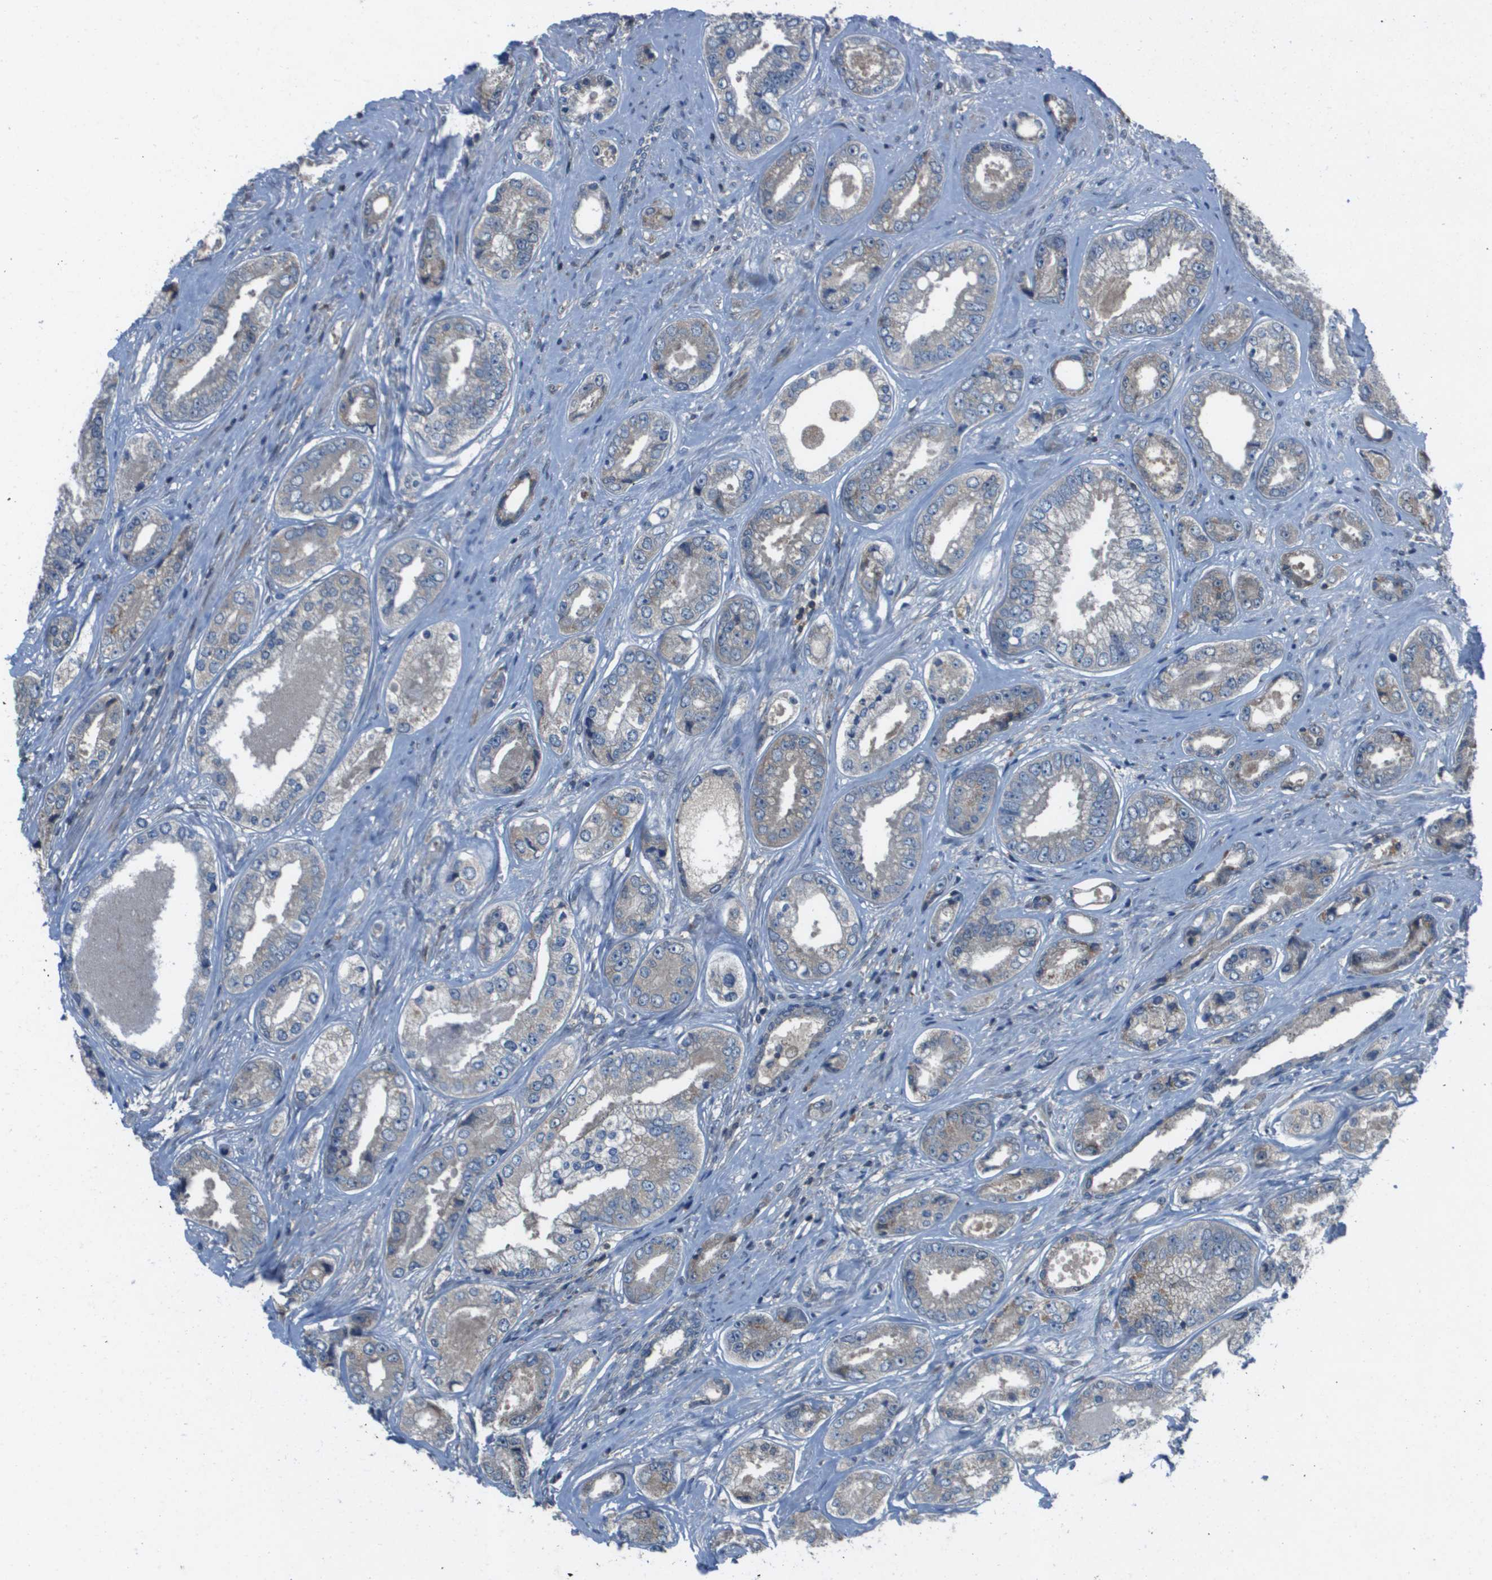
{"staining": {"intensity": "weak", "quantity": "<25%", "location": "cytoplasmic/membranous"}, "tissue": "prostate cancer", "cell_type": "Tumor cells", "image_type": "cancer", "snomed": [{"axis": "morphology", "description": "Adenocarcinoma, High grade"}, {"axis": "topography", "description": "Prostate"}], "caption": "A micrograph of human high-grade adenocarcinoma (prostate) is negative for staining in tumor cells.", "gene": "CAMK4", "patient": {"sex": "male", "age": 61}}